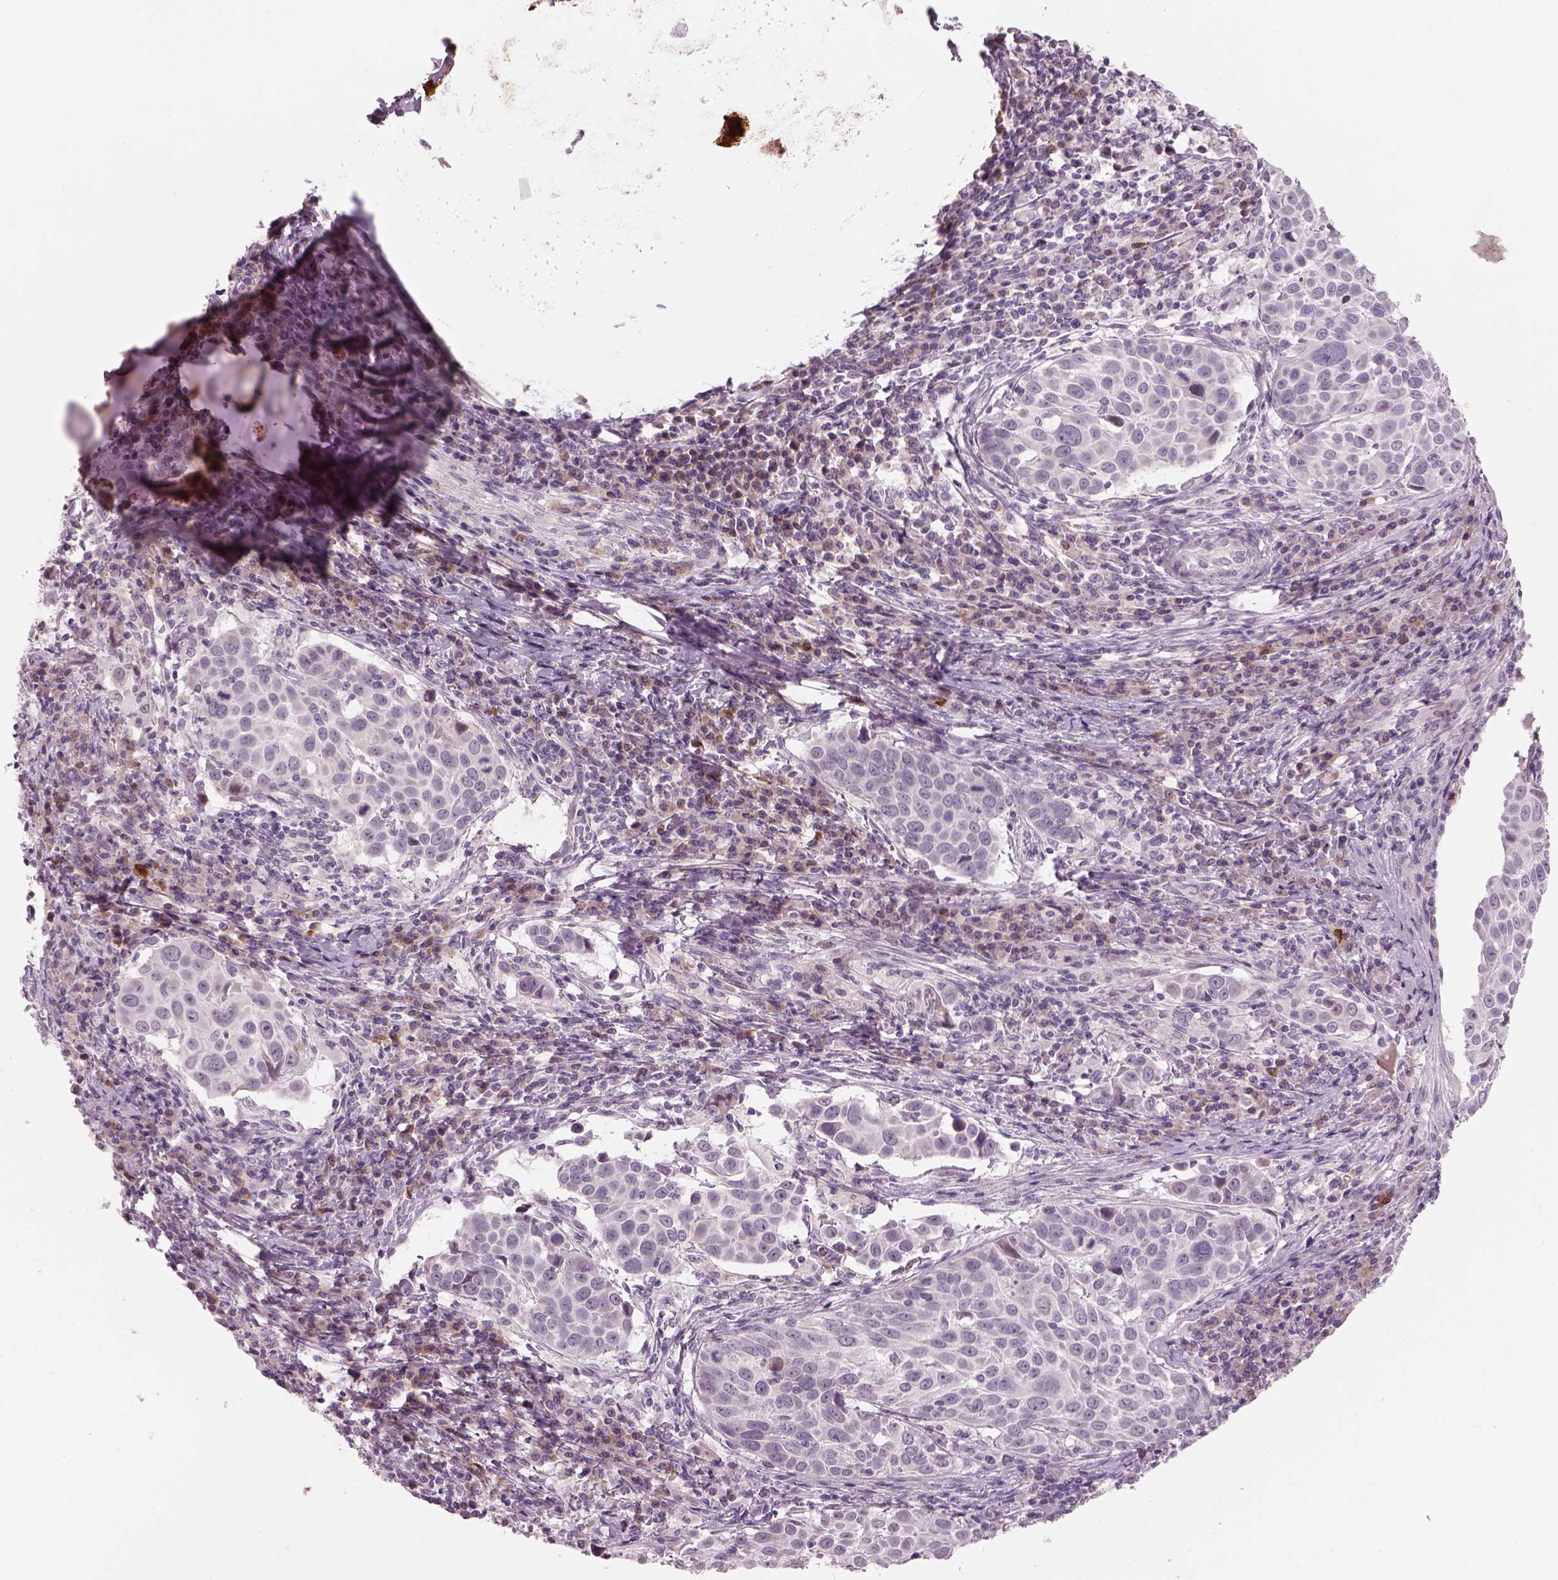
{"staining": {"intensity": "negative", "quantity": "none", "location": "none"}, "tissue": "lung cancer", "cell_type": "Tumor cells", "image_type": "cancer", "snomed": [{"axis": "morphology", "description": "Squamous cell carcinoma, NOS"}, {"axis": "topography", "description": "Lung"}], "caption": "A histopathology image of squamous cell carcinoma (lung) stained for a protein exhibits no brown staining in tumor cells. (Immunohistochemistry, brightfield microscopy, high magnification).", "gene": "PENK", "patient": {"sex": "male", "age": 57}}